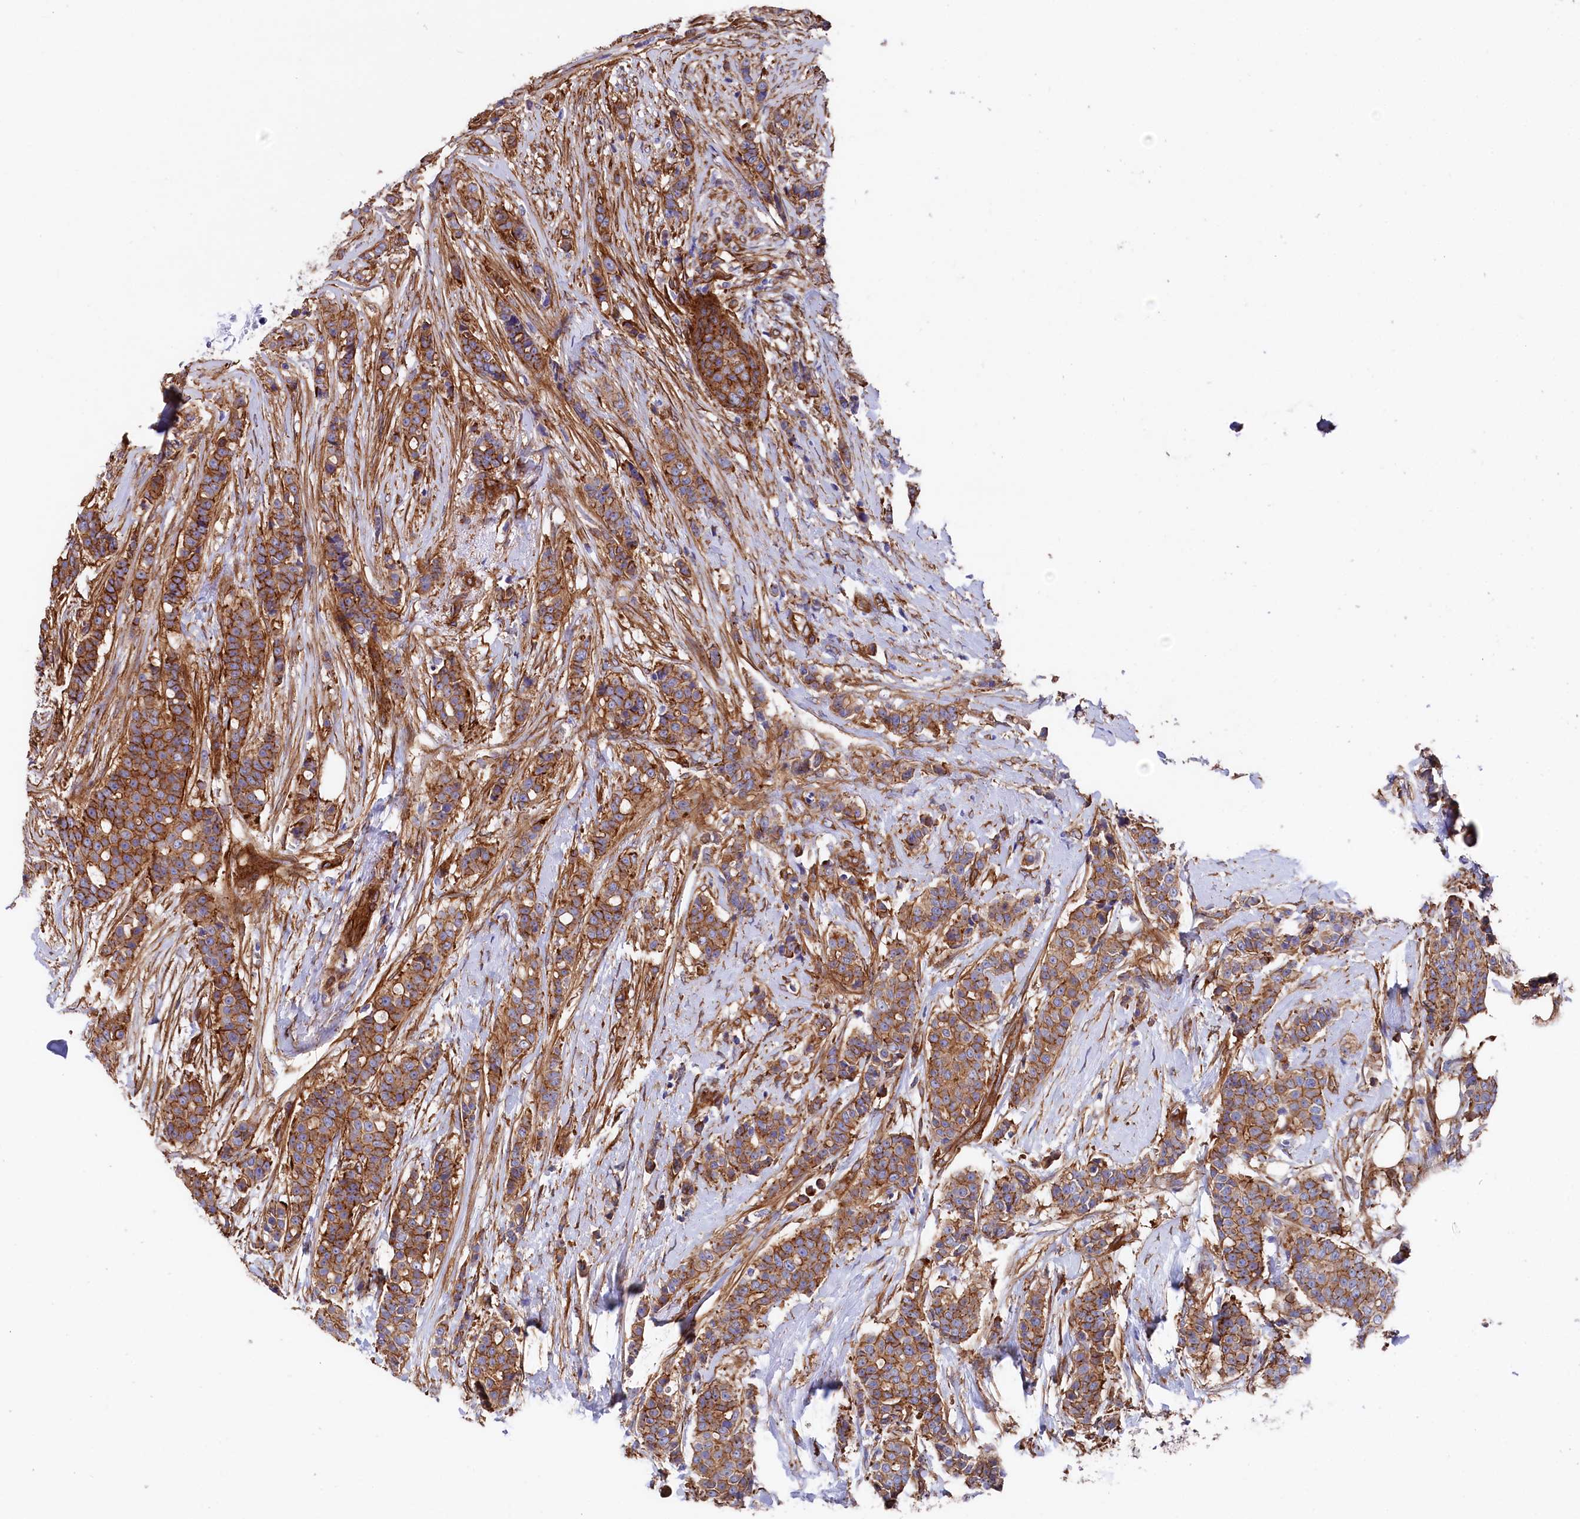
{"staining": {"intensity": "moderate", "quantity": ">75%", "location": "cytoplasmic/membranous"}, "tissue": "breast cancer", "cell_type": "Tumor cells", "image_type": "cancer", "snomed": [{"axis": "morphology", "description": "Lobular carcinoma"}, {"axis": "topography", "description": "Breast"}], "caption": "Breast lobular carcinoma stained with DAB (3,3'-diaminobenzidine) IHC displays medium levels of moderate cytoplasmic/membranous expression in about >75% of tumor cells.", "gene": "TNKS1BP1", "patient": {"sex": "female", "age": 51}}